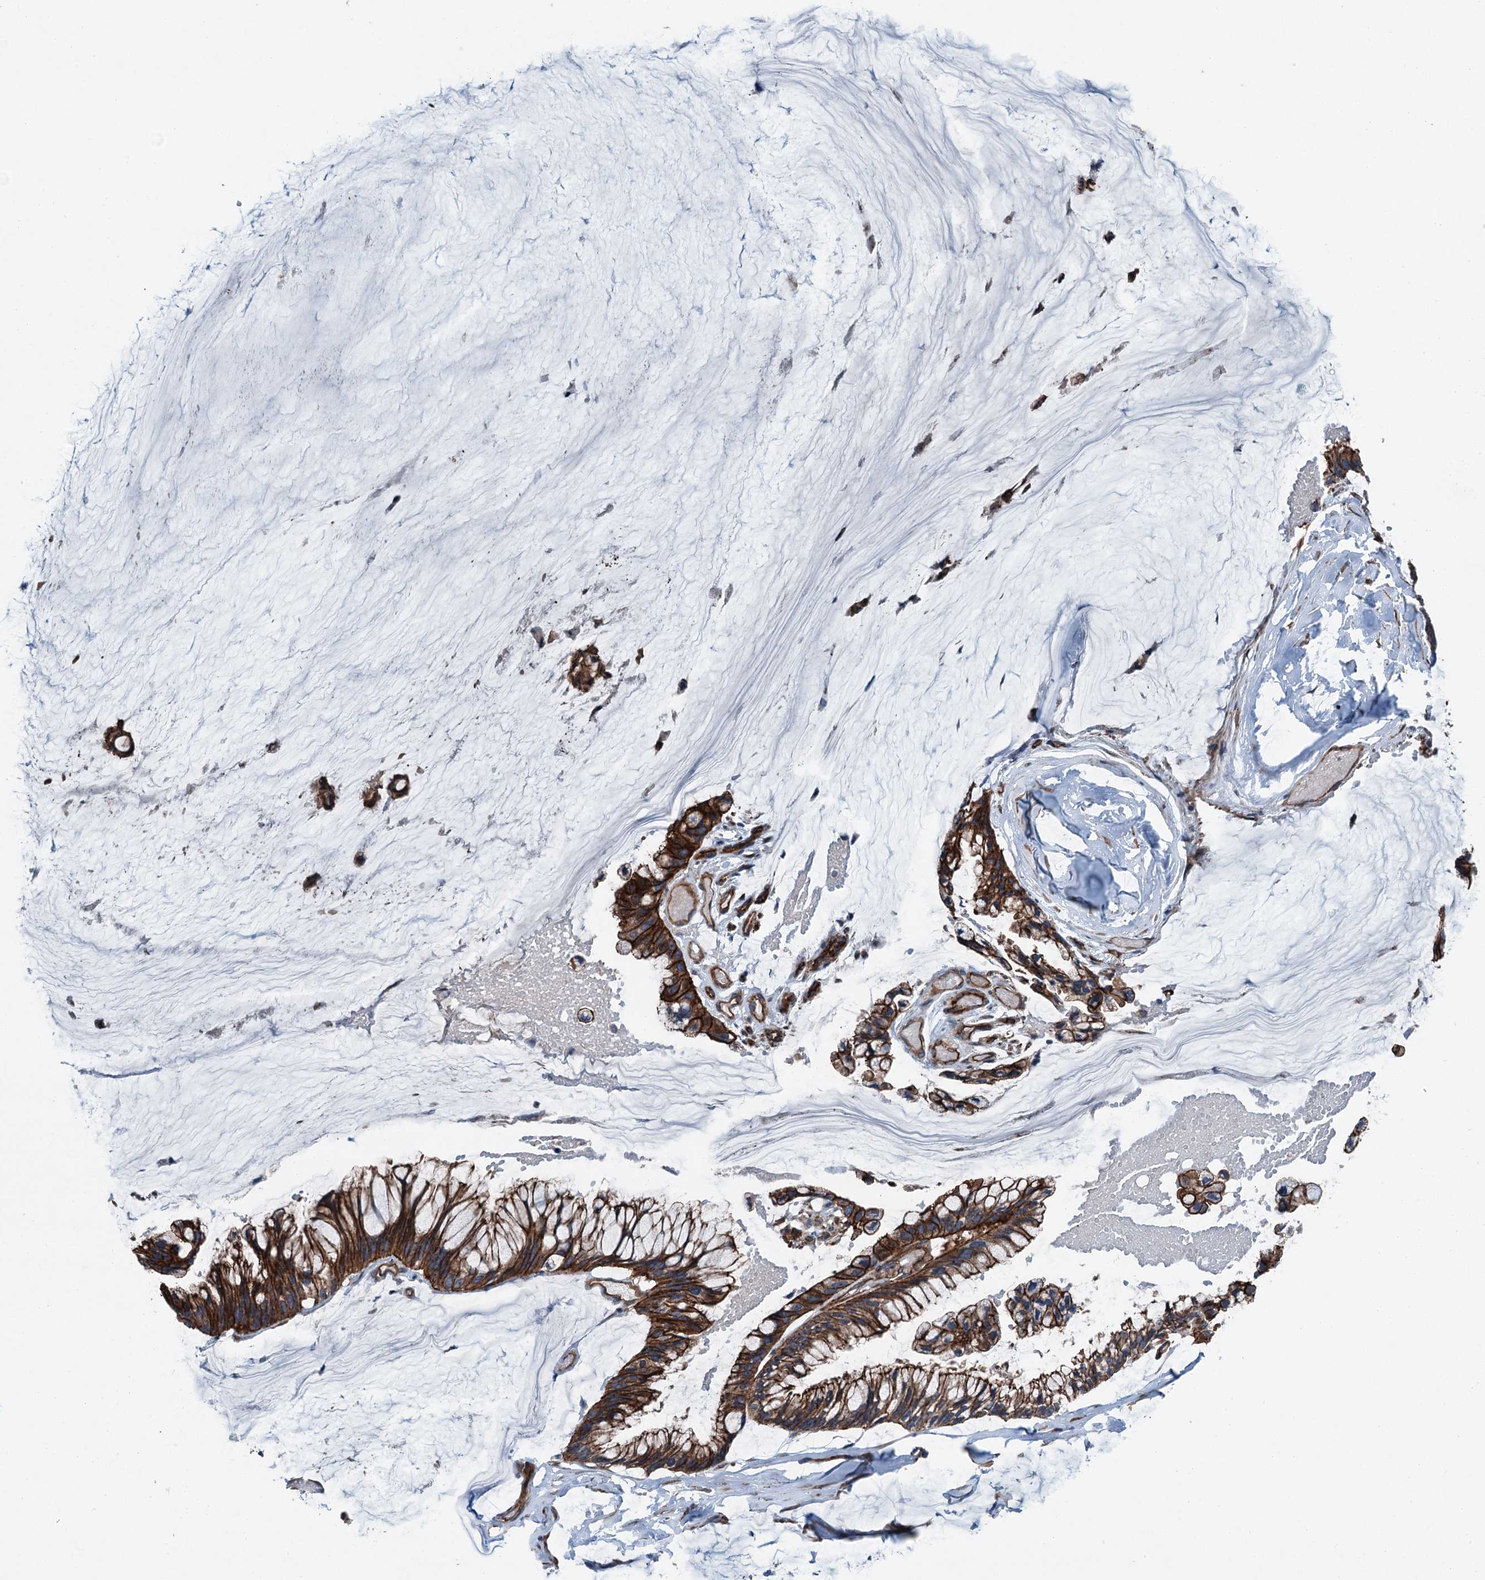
{"staining": {"intensity": "strong", "quantity": ">75%", "location": "cytoplasmic/membranous"}, "tissue": "ovarian cancer", "cell_type": "Tumor cells", "image_type": "cancer", "snomed": [{"axis": "morphology", "description": "Cystadenocarcinoma, mucinous, NOS"}, {"axis": "topography", "description": "Ovary"}], "caption": "The histopathology image exhibits immunohistochemical staining of mucinous cystadenocarcinoma (ovarian). There is strong cytoplasmic/membranous staining is present in approximately >75% of tumor cells. The staining was performed using DAB to visualize the protein expression in brown, while the nuclei were stained in blue with hematoxylin (Magnification: 20x).", "gene": "NMRAL1", "patient": {"sex": "female", "age": 39}}